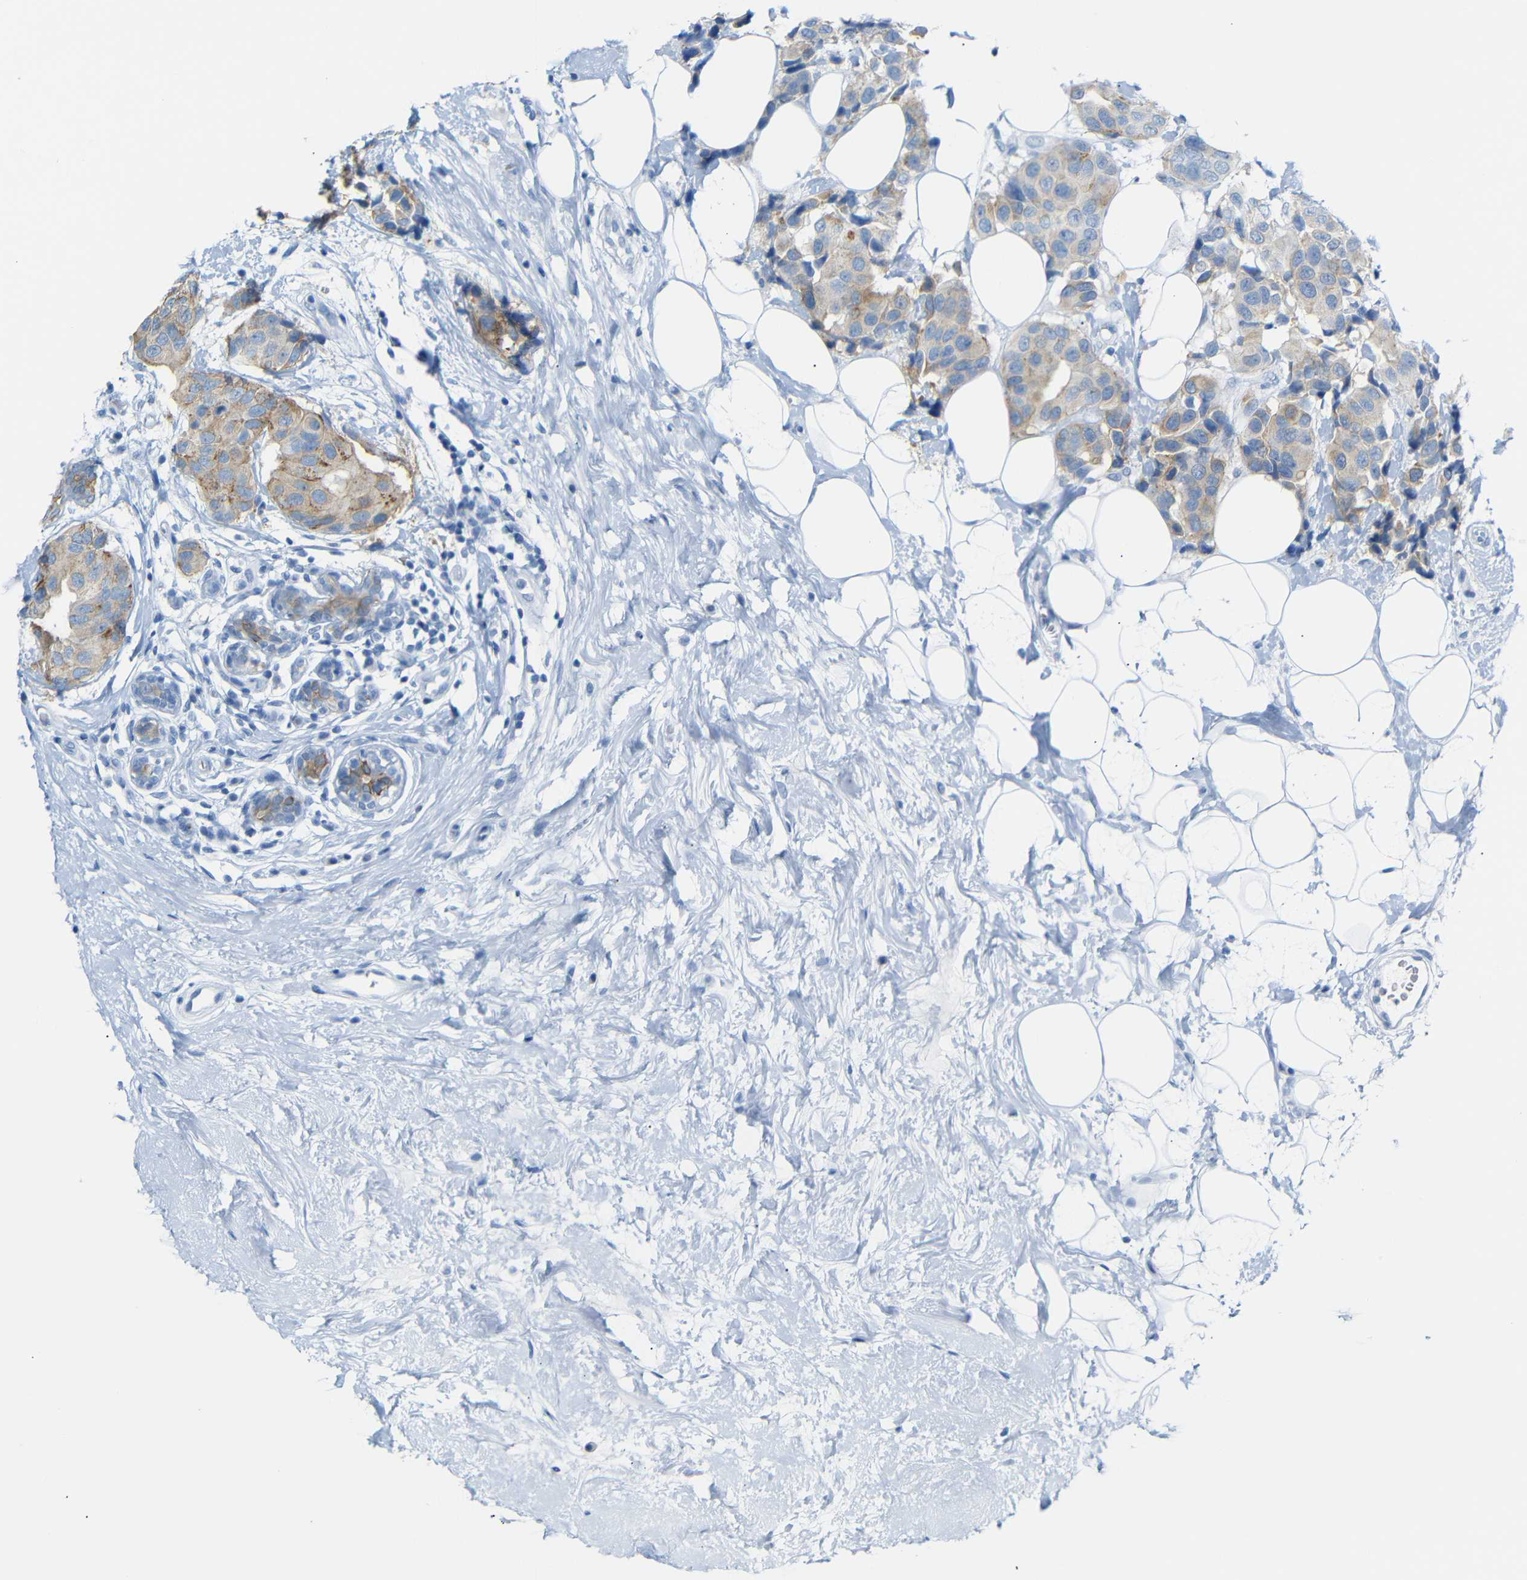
{"staining": {"intensity": "moderate", "quantity": ">75%", "location": "cytoplasmic/membranous"}, "tissue": "breast cancer", "cell_type": "Tumor cells", "image_type": "cancer", "snomed": [{"axis": "morphology", "description": "Normal tissue, NOS"}, {"axis": "morphology", "description": "Duct carcinoma"}, {"axis": "topography", "description": "Breast"}], "caption": "An immunohistochemistry histopathology image of neoplastic tissue is shown. Protein staining in brown highlights moderate cytoplasmic/membranous positivity in breast cancer within tumor cells.", "gene": "DYNAP", "patient": {"sex": "female", "age": 39}}